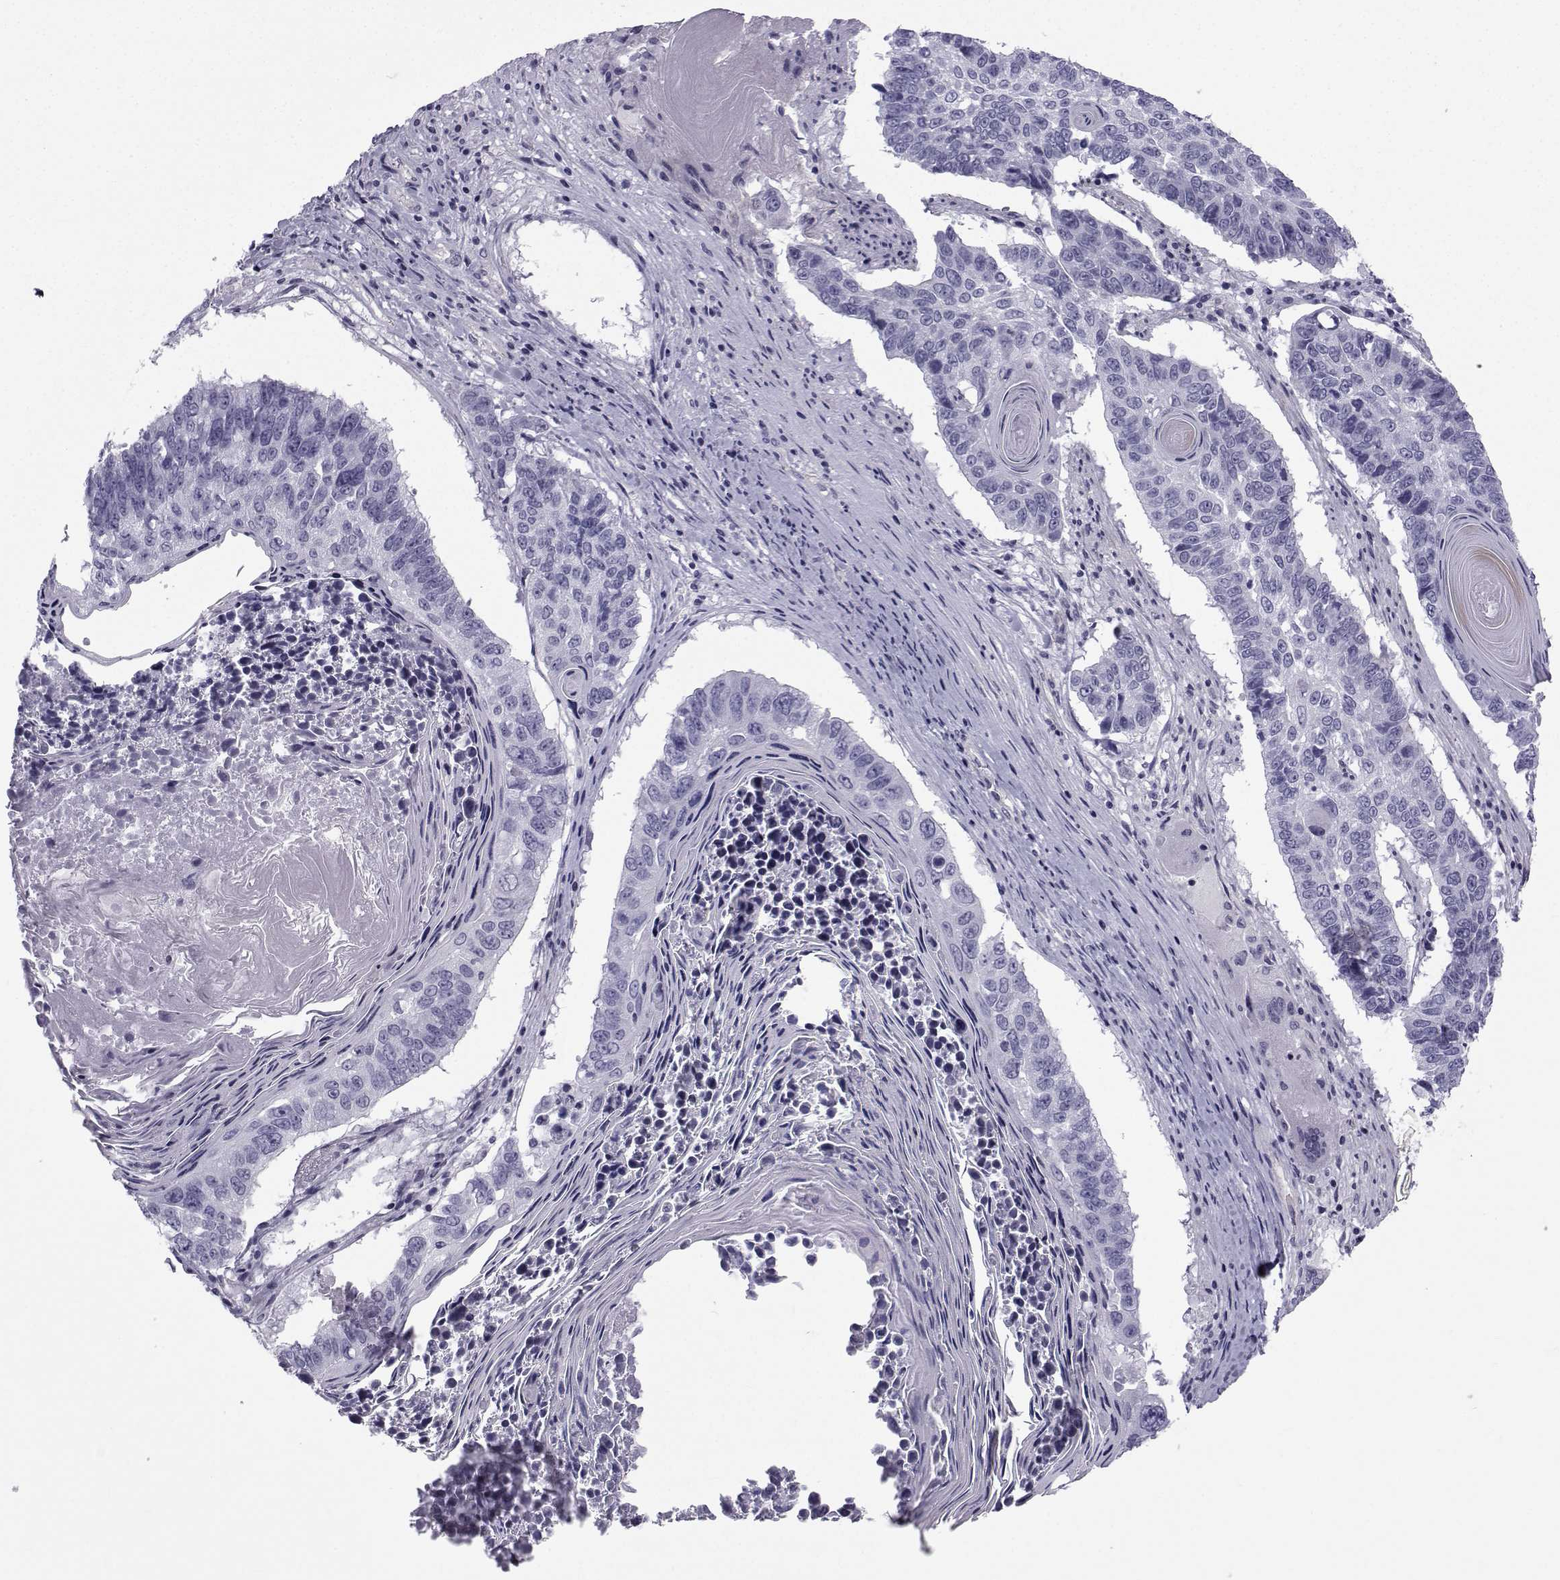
{"staining": {"intensity": "negative", "quantity": "none", "location": "none"}, "tissue": "lung cancer", "cell_type": "Tumor cells", "image_type": "cancer", "snomed": [{"axis": "morphology", "description": "Squamous cell carcinoma, NOS"}, {"axis": "topography", "description": "Lung"}], "caption": "IHC image of lung cancer stained for a protein (brown), which displays no expression in tumor cells.", "gene": "SPANXD", "patient": {"sex": "male", "age": 73}}